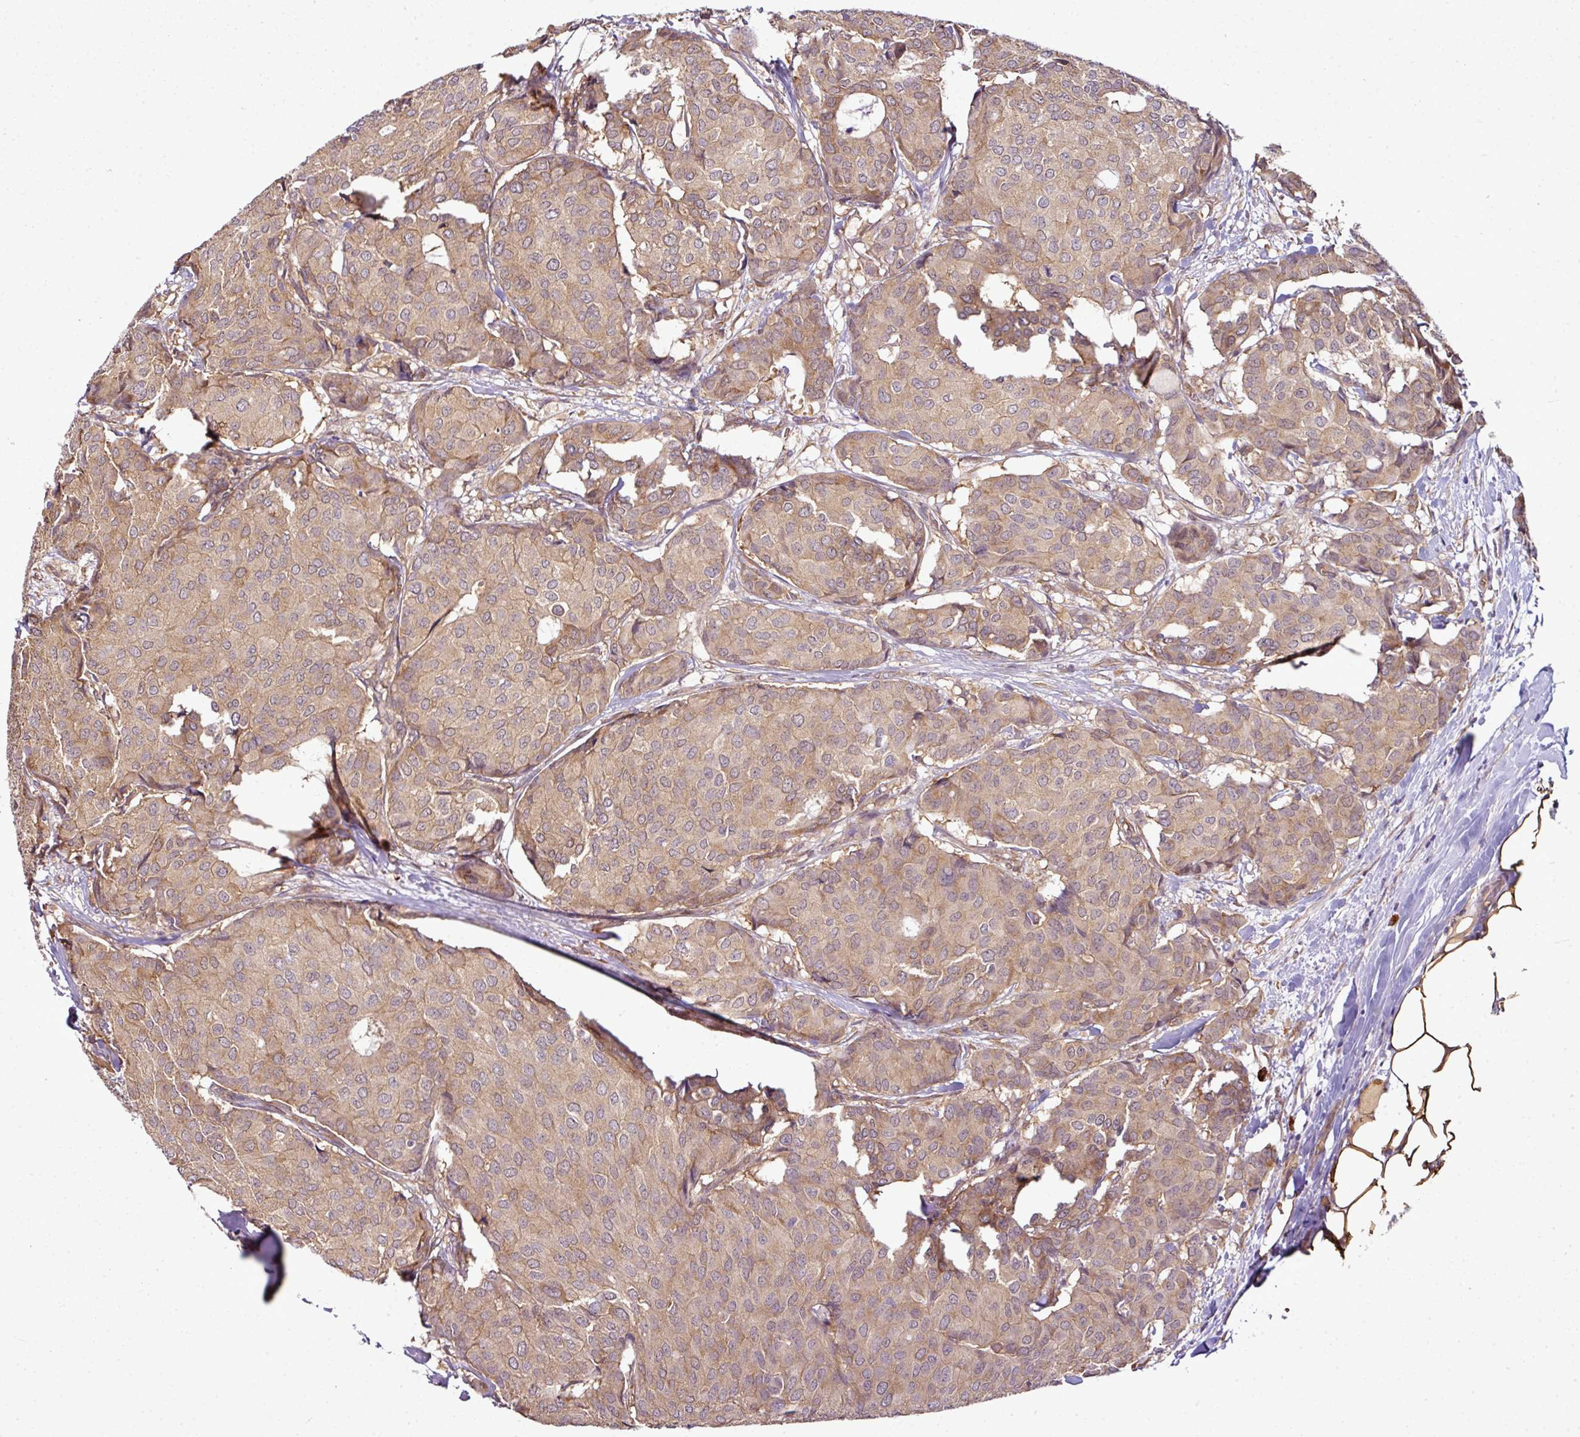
{"staining": {"intensity": "moderate", "quantity": ">75%", "location": "cytoplasmic/membranous"}, "tissue": "breast cancer", "cell_type": "Tumor cells", "image_type": "cancer", "snomed": [{"axis": "morphology", "description": "Duct carcinoma"}, {"axis": "topography", "description": "Breast"}], "caption": "Immunohistochemistry (IHC) micrograph of neoplastic tissue: breast cancer stained using IHC shows medium levels of moderate protein expression localized specifically in the cytoplasmic/membranous of tumor cells, appearing as a cytoplasmic/membranous brown color.", "gene": "RBM4B", "patient": {"sex": "female", "age": 75}}